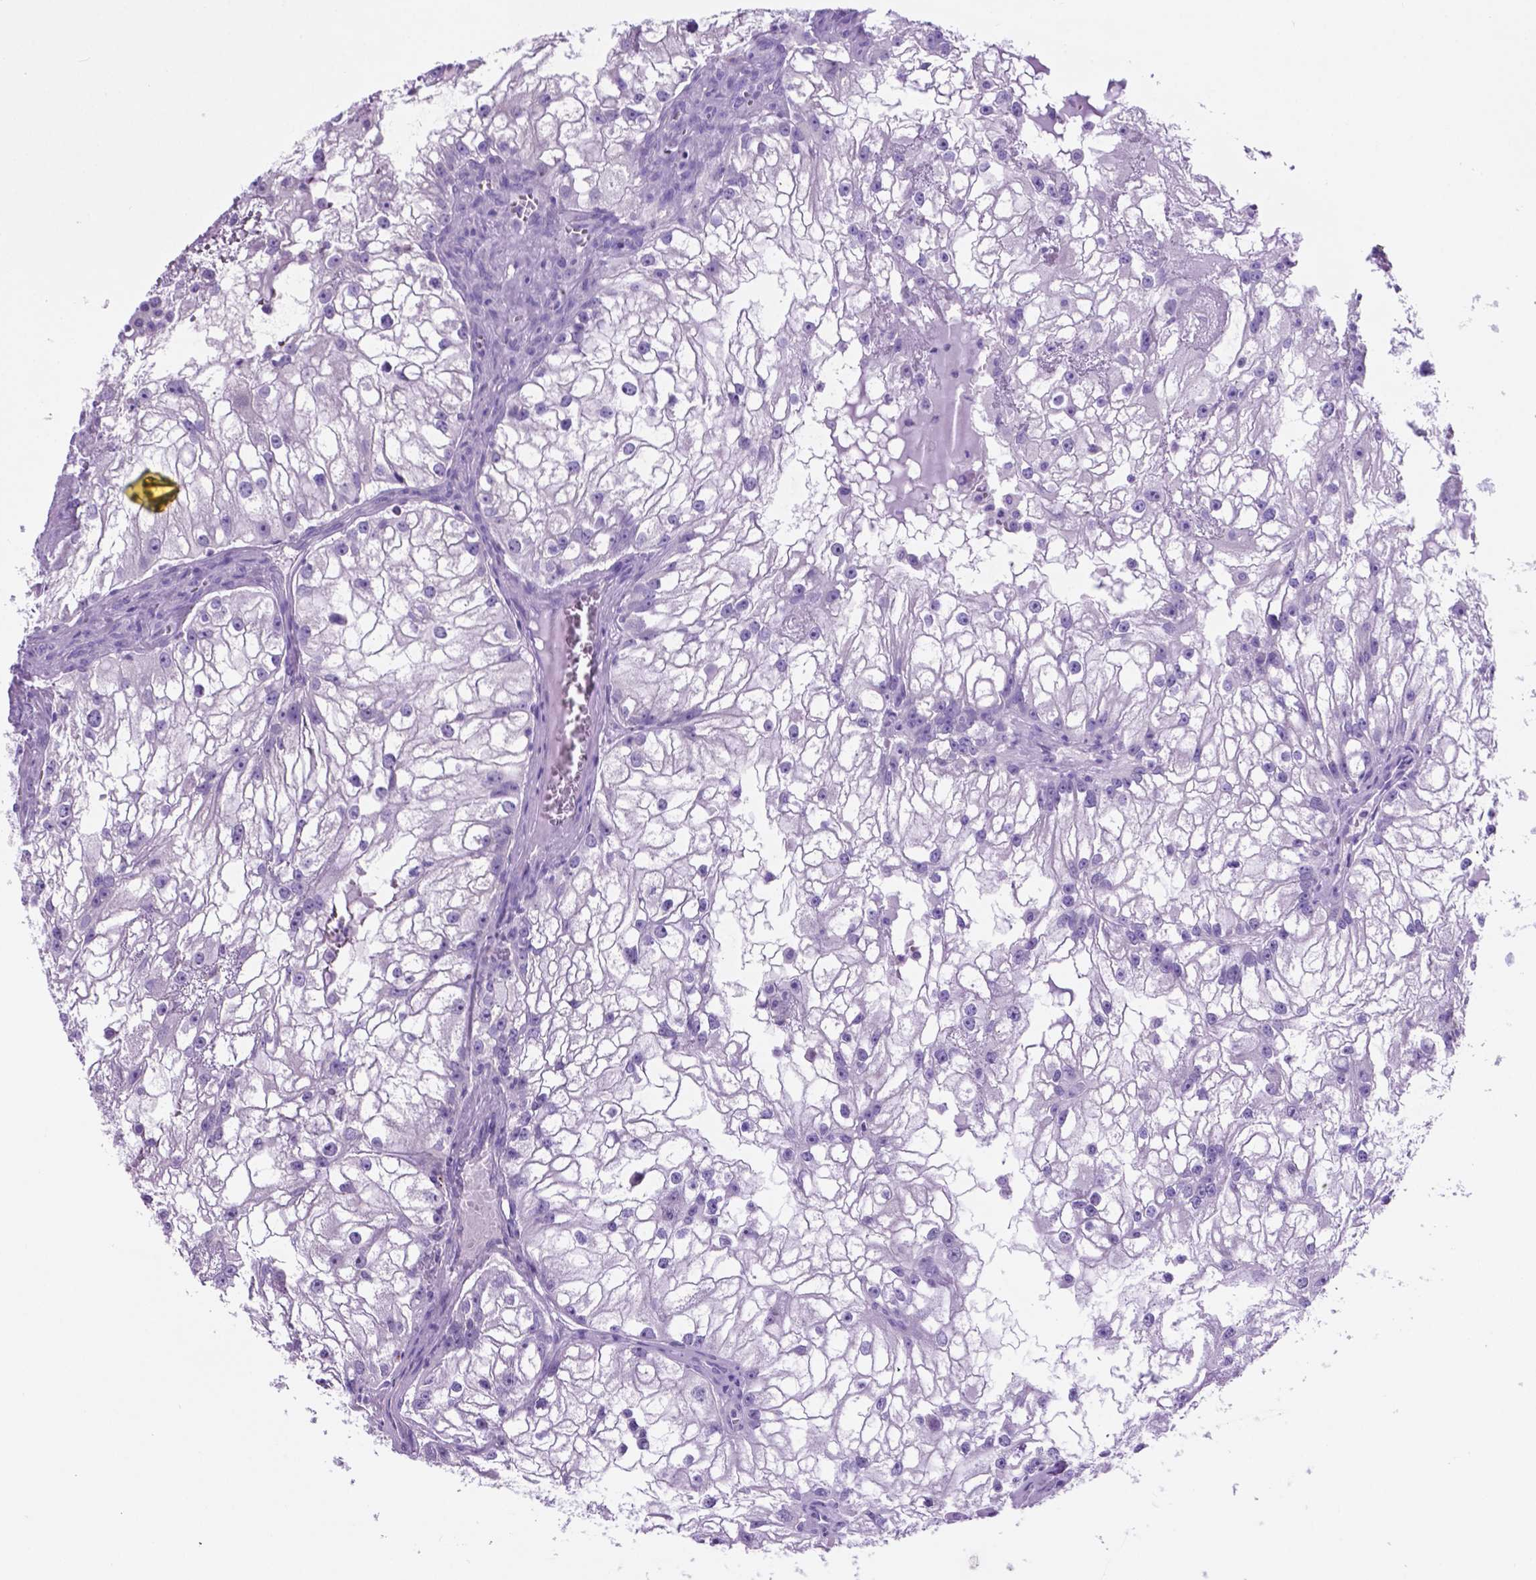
{"staining": {"intensity": "negative", "quantity": "none", "location": "none"}, "tissue": "renal cancer", "cell_type": "Tumor cells", "image_type": "cancer", "snomed": [{"axis": "morphology", "description": "Adenocarcinoma, NOS"}, {"axis": "topography", "description": "Kidney"}], "caption": "Protein analysis of renal adenocarcinoma shows no significant staining in tumor cells.", "gene": "TMEM210", "patient": {"sex": "male", "age": 59}}